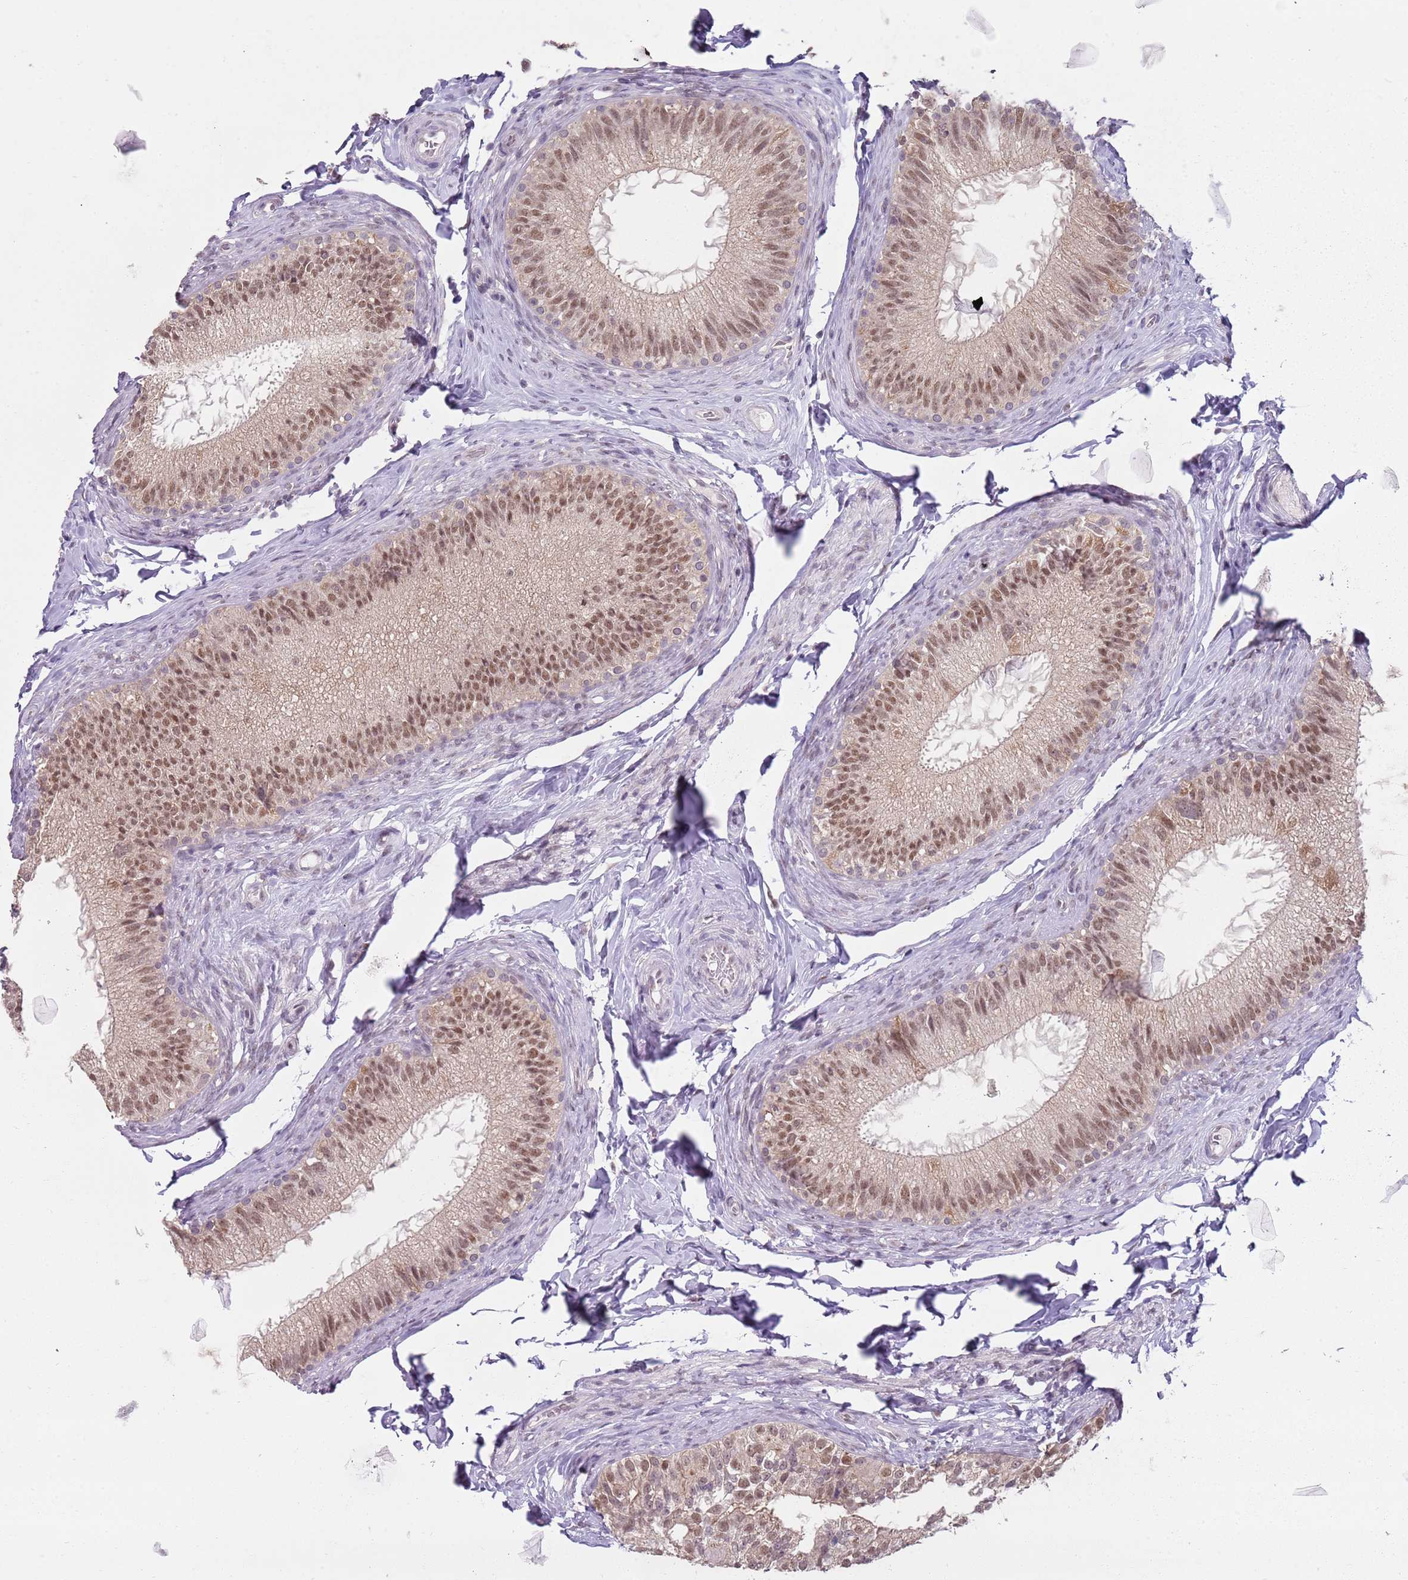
{"staining": {"intensity": "moderate", "quantity": ">75%", "location": "nuclear"}, "tissue": "epididymis", "cell_type": "Glandular cells", "image_type": "normal", "snomed": [{"axis": "morphology", "description": "Normal tissue, NOS"}, {"axis": "topography", "description": "Epididymis"}], "caption": "Moderate nuclear protein positivity is identified in about >75% of glandular cells in epididymis. The staining is performed using DAB (3,3'-diaminobenzidine) brown chromogen to label protein expression. The nuclei are counter-stained blue using hematoxylin.", "gene": "SMARCAL1", "patient": {"sex": "male", "age": 49}}